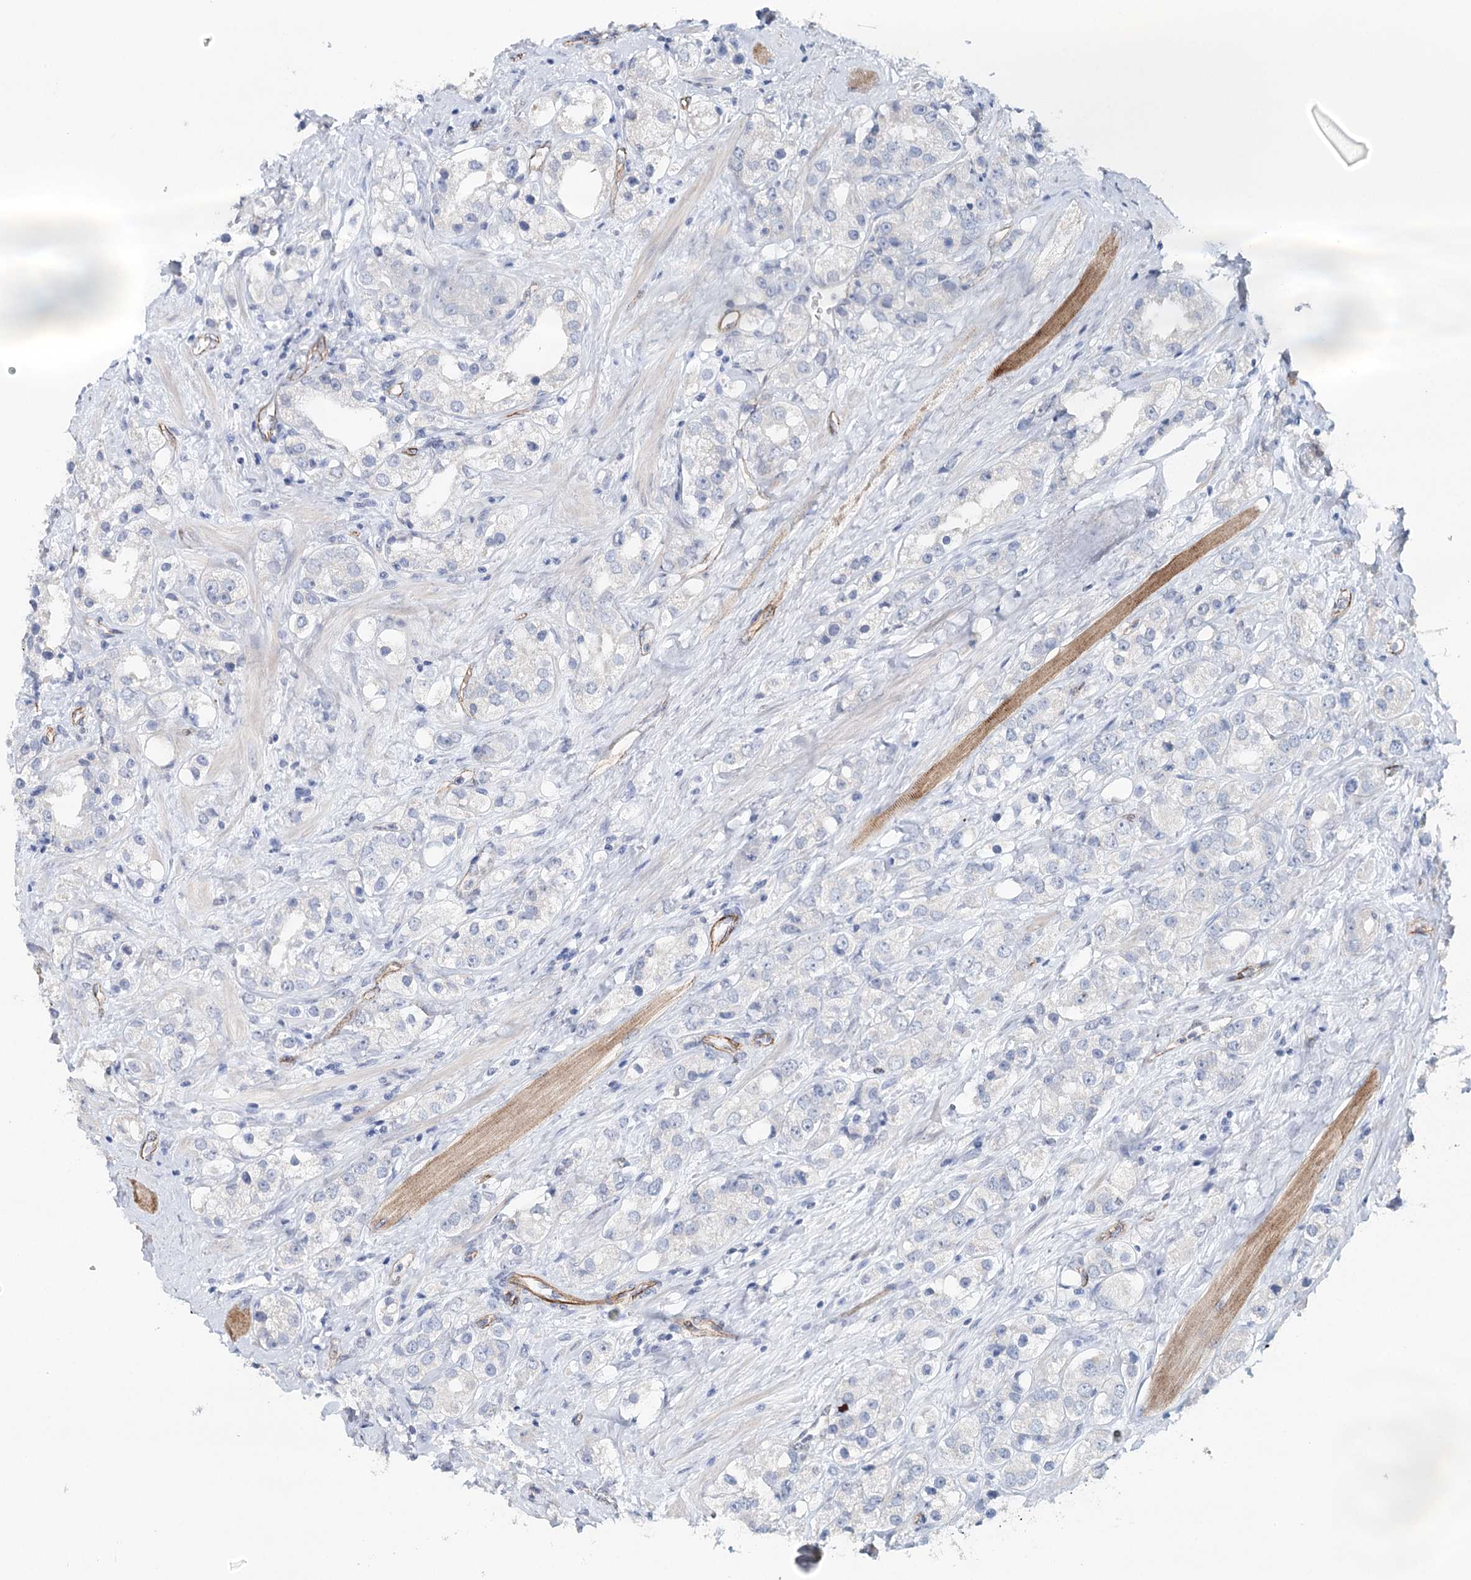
{"staining": {"intensity": "negative", "quantity": "none", "location": "none"}, "tissue": "prostate cancer", "cell_type": "Tumor cells", "image_type": "cancer", "snomed": [{"axis": "morphology", "description": "Adenocarcinoma, NOS"}, {"axis": "topography", "description": "Prostate"}], "caption": "Prostate cancer (adenocarcinoma) was stained to show a protein in brown. There is no significant staining in tumor cells.", "gene": "SYNPO", "patient": {"sex": "male", "age": 79}}